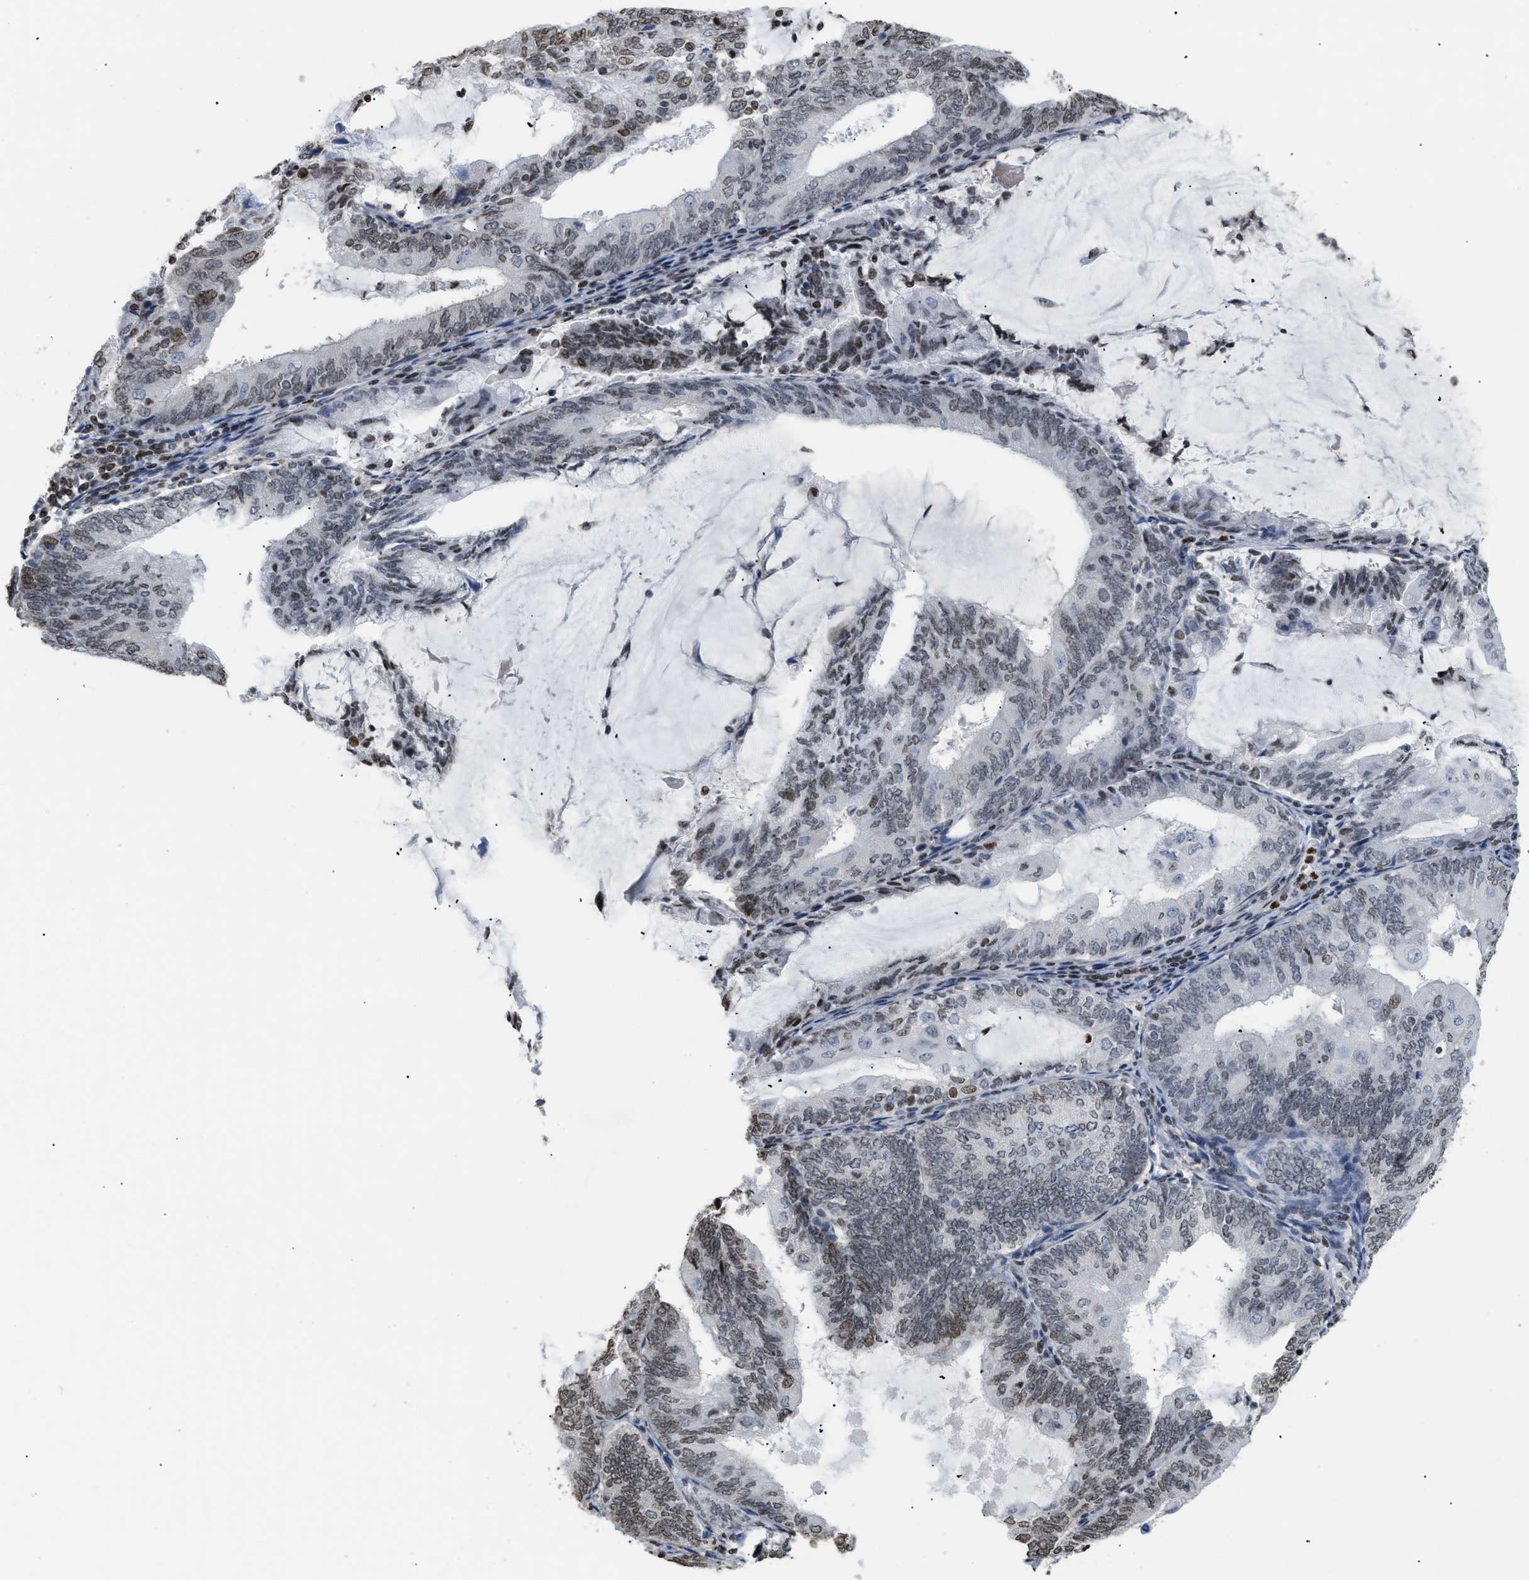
{"staining": {"intensity": "weak", "quantity": ">75%", "location": "nuclear"}, "tissue": "endometrial cancer", "cell_type": "Tumor cells", "image_type": "cancer", "snomed": [{"axis": "morphology", "description": "Adenocarcinoma, NOS"}, {"axis": "topography", "description": "Endometrium"}], "caption": "Brown immunohistochemical staining in human endometrial cancer (adenocarcinoma) displays weak nuclear positivity in about >75% of tumor cells.", "gene": "HMGN2", "patient": {"sex": "female", "age": 81}}